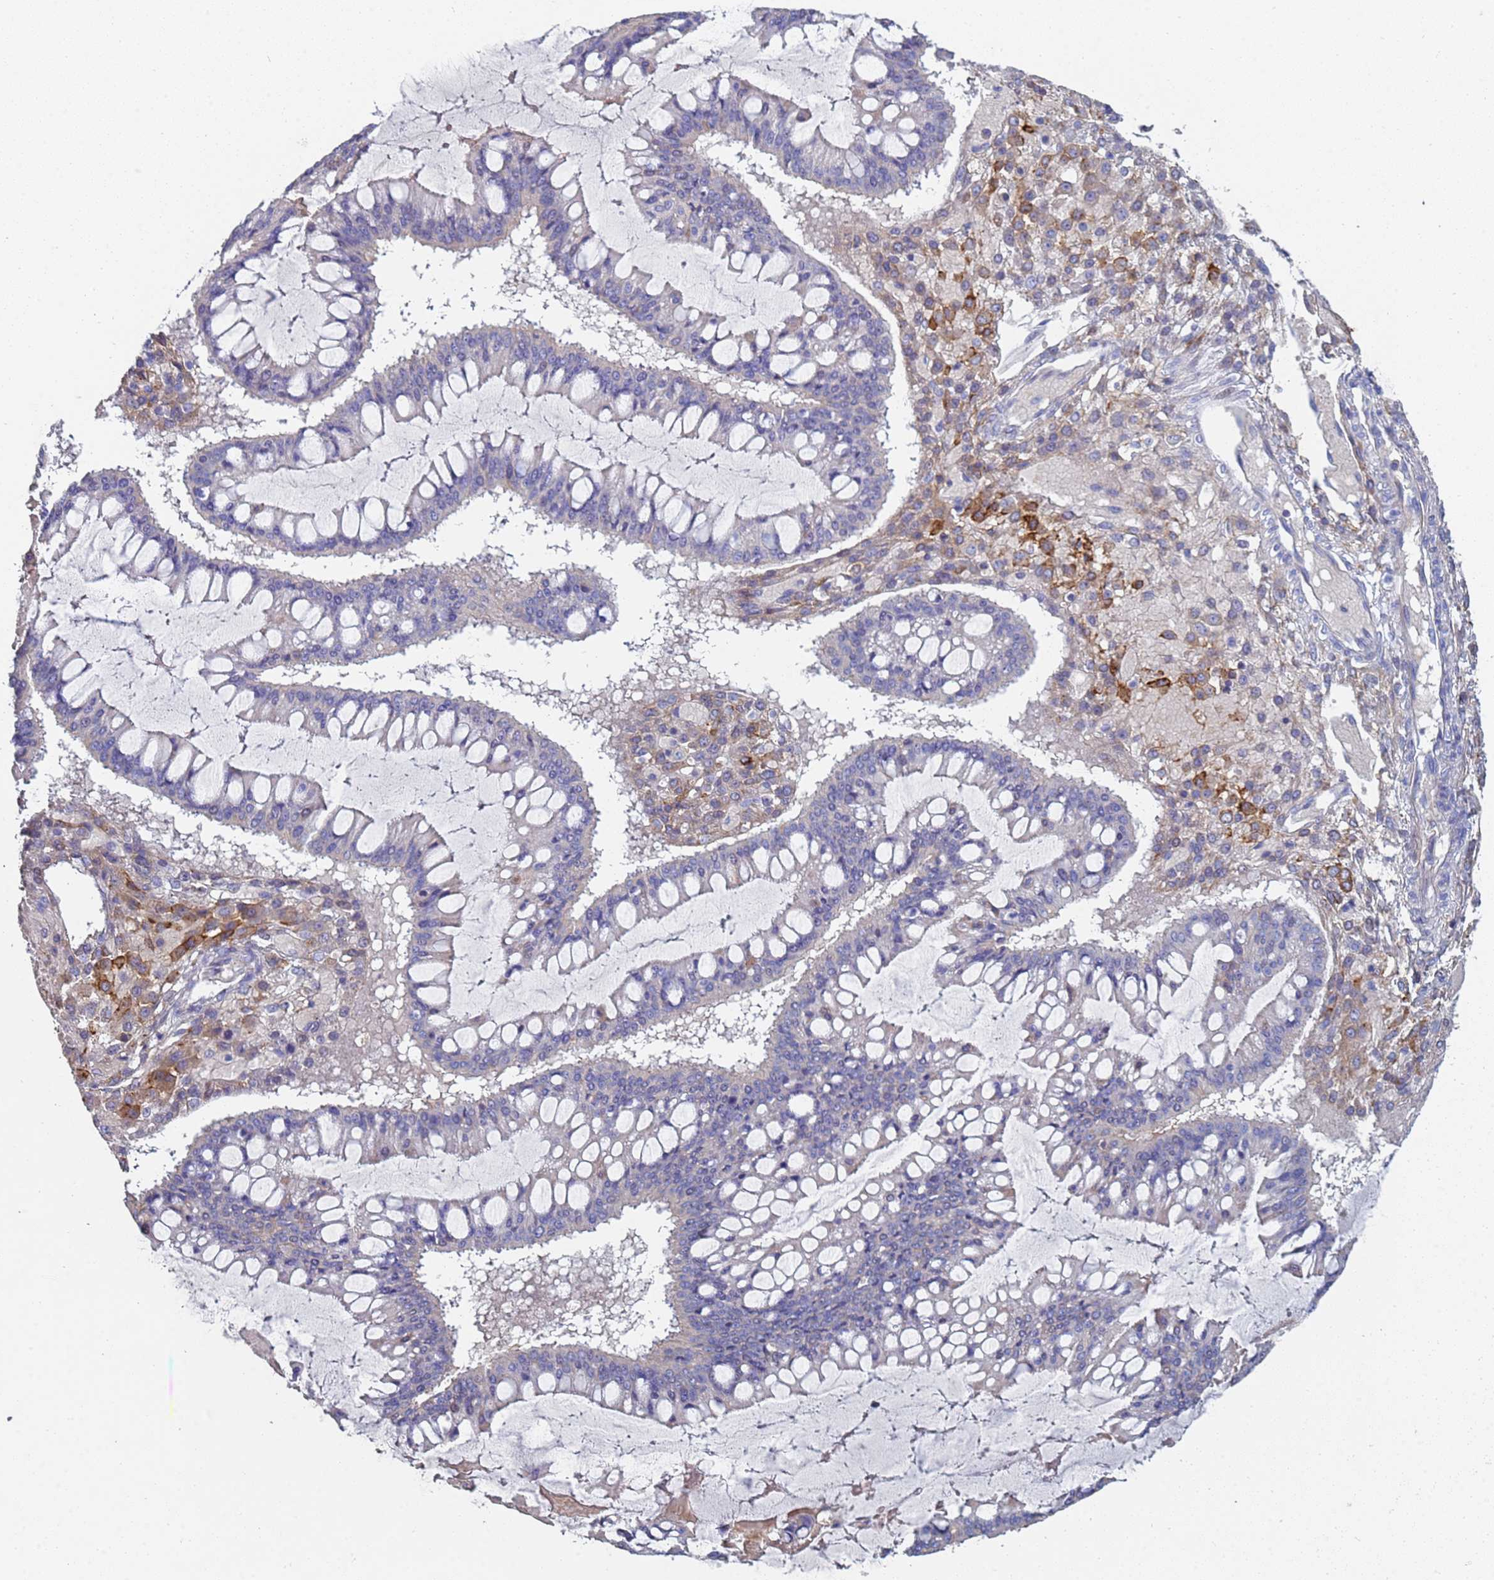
{"staining": {"intensity": "negative", "quantity": "none", "location": "none"}, "tissue": "ovarian cancer", "cell_type": "Tumor cells", "image_type": "cancer", "snomed": [{"axis": "morphology", "description": "Cystadenocarcinoma, mucinous, NOS"}, {"axis": "topography", "description": "Ovary"}], "caption": "This is a micrograph of immunohistochemistry staining of mucinous cystadenocarcinoma (ovarian), which shows no expression in tumor cells.", "gene": "ABCA8", "patient": {"sex": "female", "age": 73}}